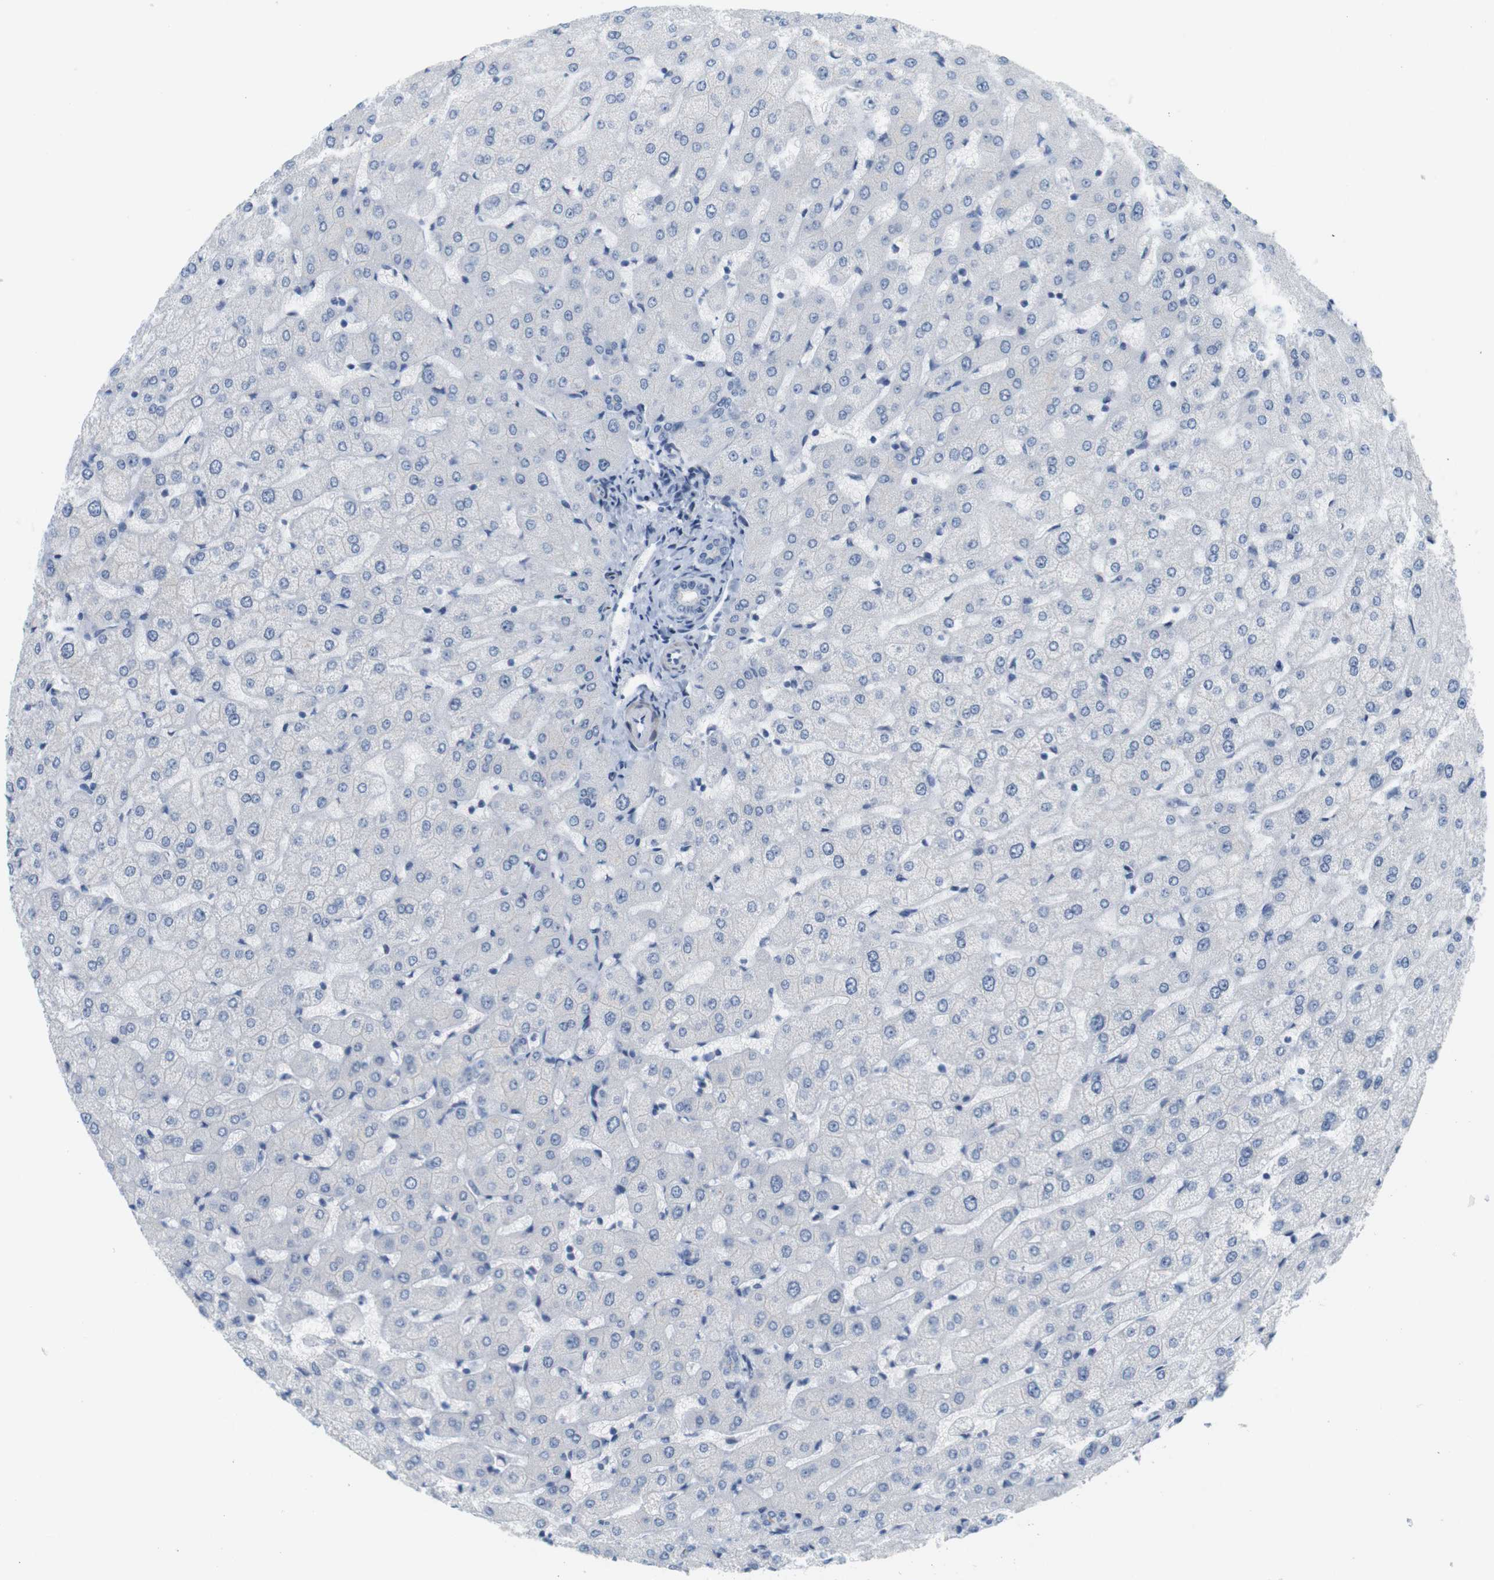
{"staining": {"intensity": "negative", "quantity": "none", "location": "none"}, "tissue": "liver", "cell_type": "Cholangiocytes", "image_type": "normal", "snomed": [{"axis": "morphology", "description": "Normal tissue, NOS"}, {"axis": "morphology", "description": "Fibrosis, NOS"}, {"axis": "topography", "description": "Liver"}], "caption": "Immunohistochemistry of normal human liver displays no staining in cholangiocytes.", "gene": "HRH2", "patient": {"sex": "female", "age": 29}}